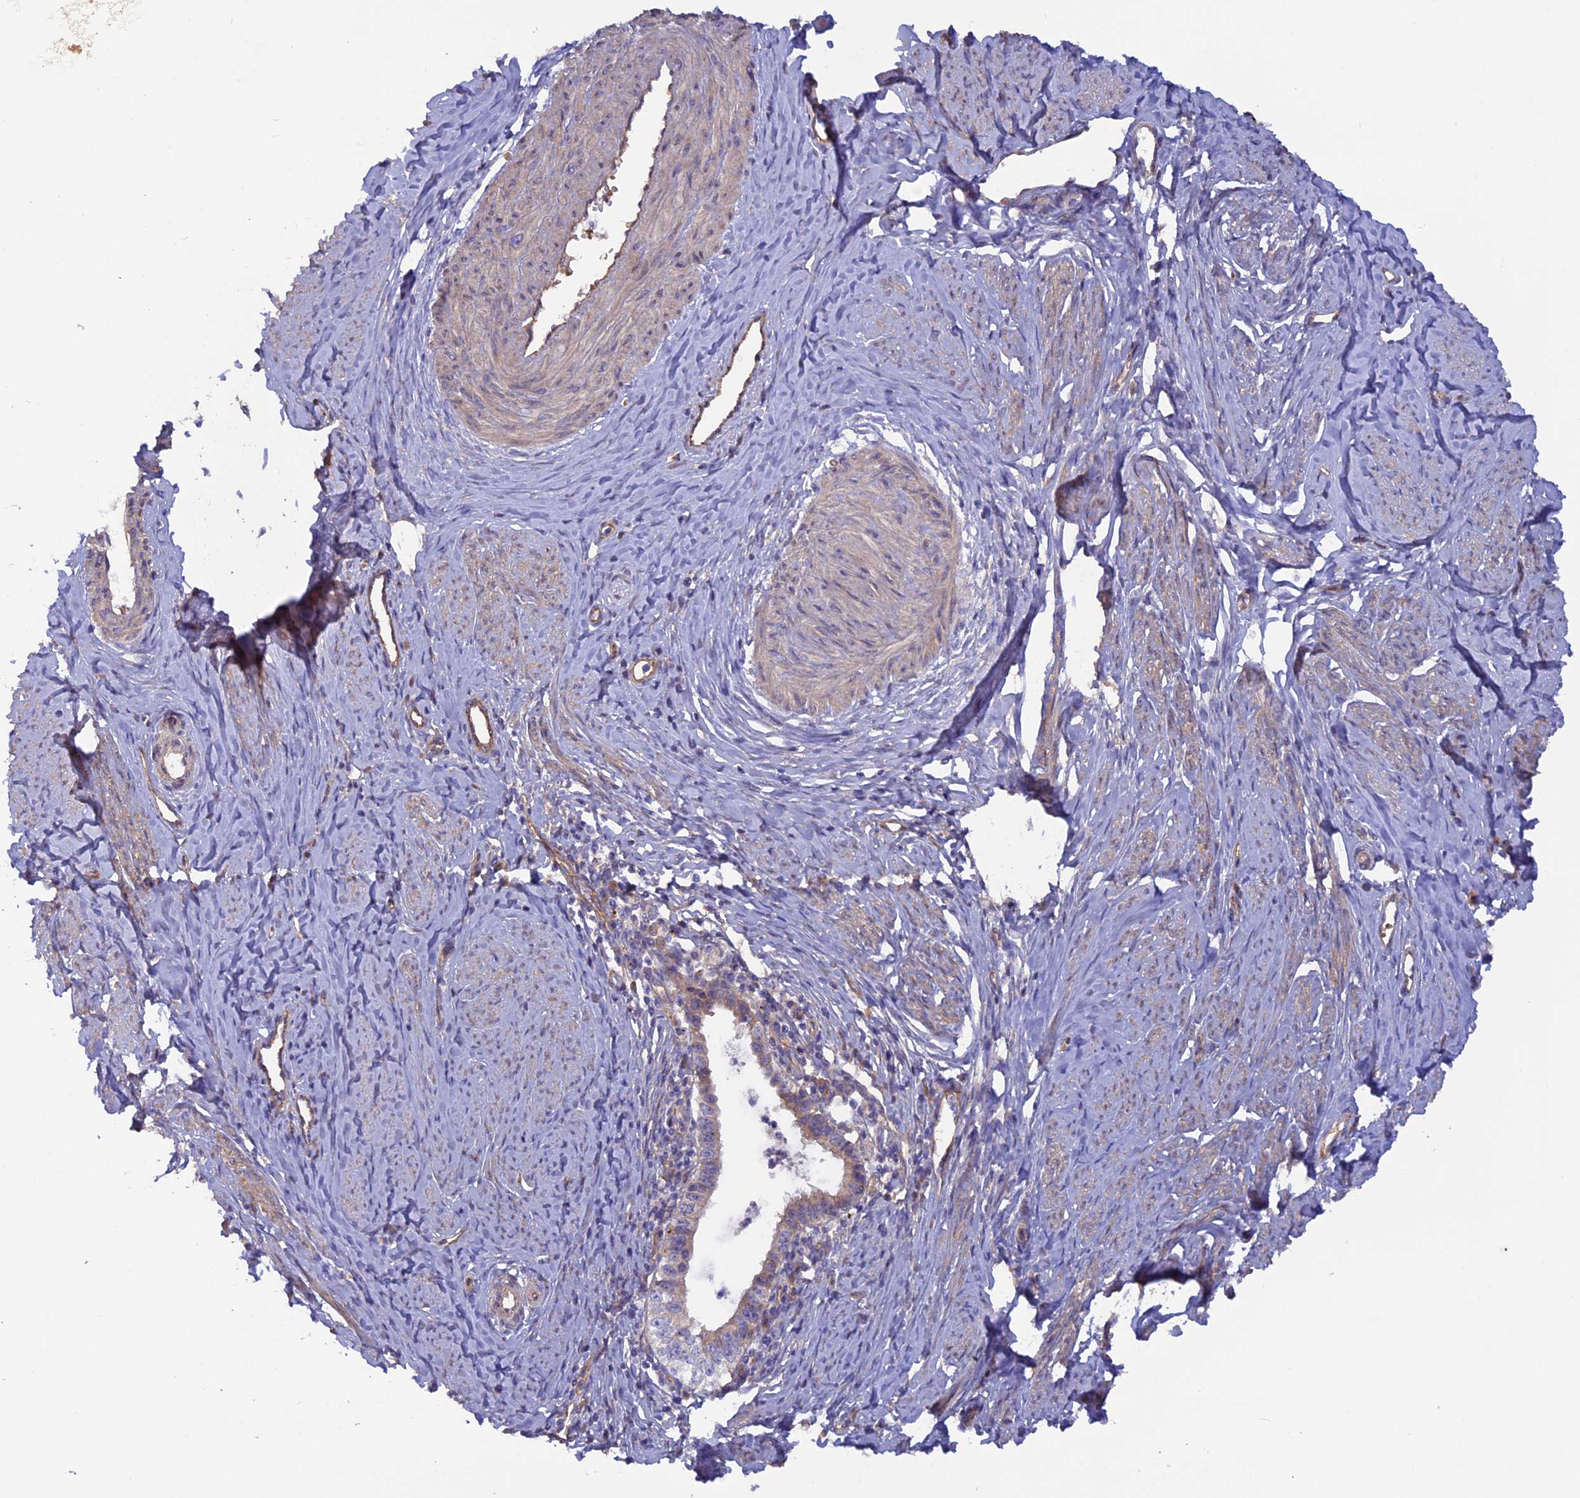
{"staining": {"intensity": "weak", "quantity": ">75%", "location": "cytoplasmic/membranous"}, "tissue": "cervical cancer", "cell_type": "Tumor cells", "image_type": "cancer", "snomed": [{"axis": "morphology", "description": "Adenocarcinoma, NOS"}, {"axis": "topography", "description": "Cervix"}], "caption": "Protein staining demonstrates weak cytoplasmic/membranous staining in approximately >75% of tumor cells in cervical adenocarcinoma. Ihc stains the protein of interest in brown and the nuclei are stained blue.", "gene": "DUS3L", "patient": {"sex": "female", "age": 36}}